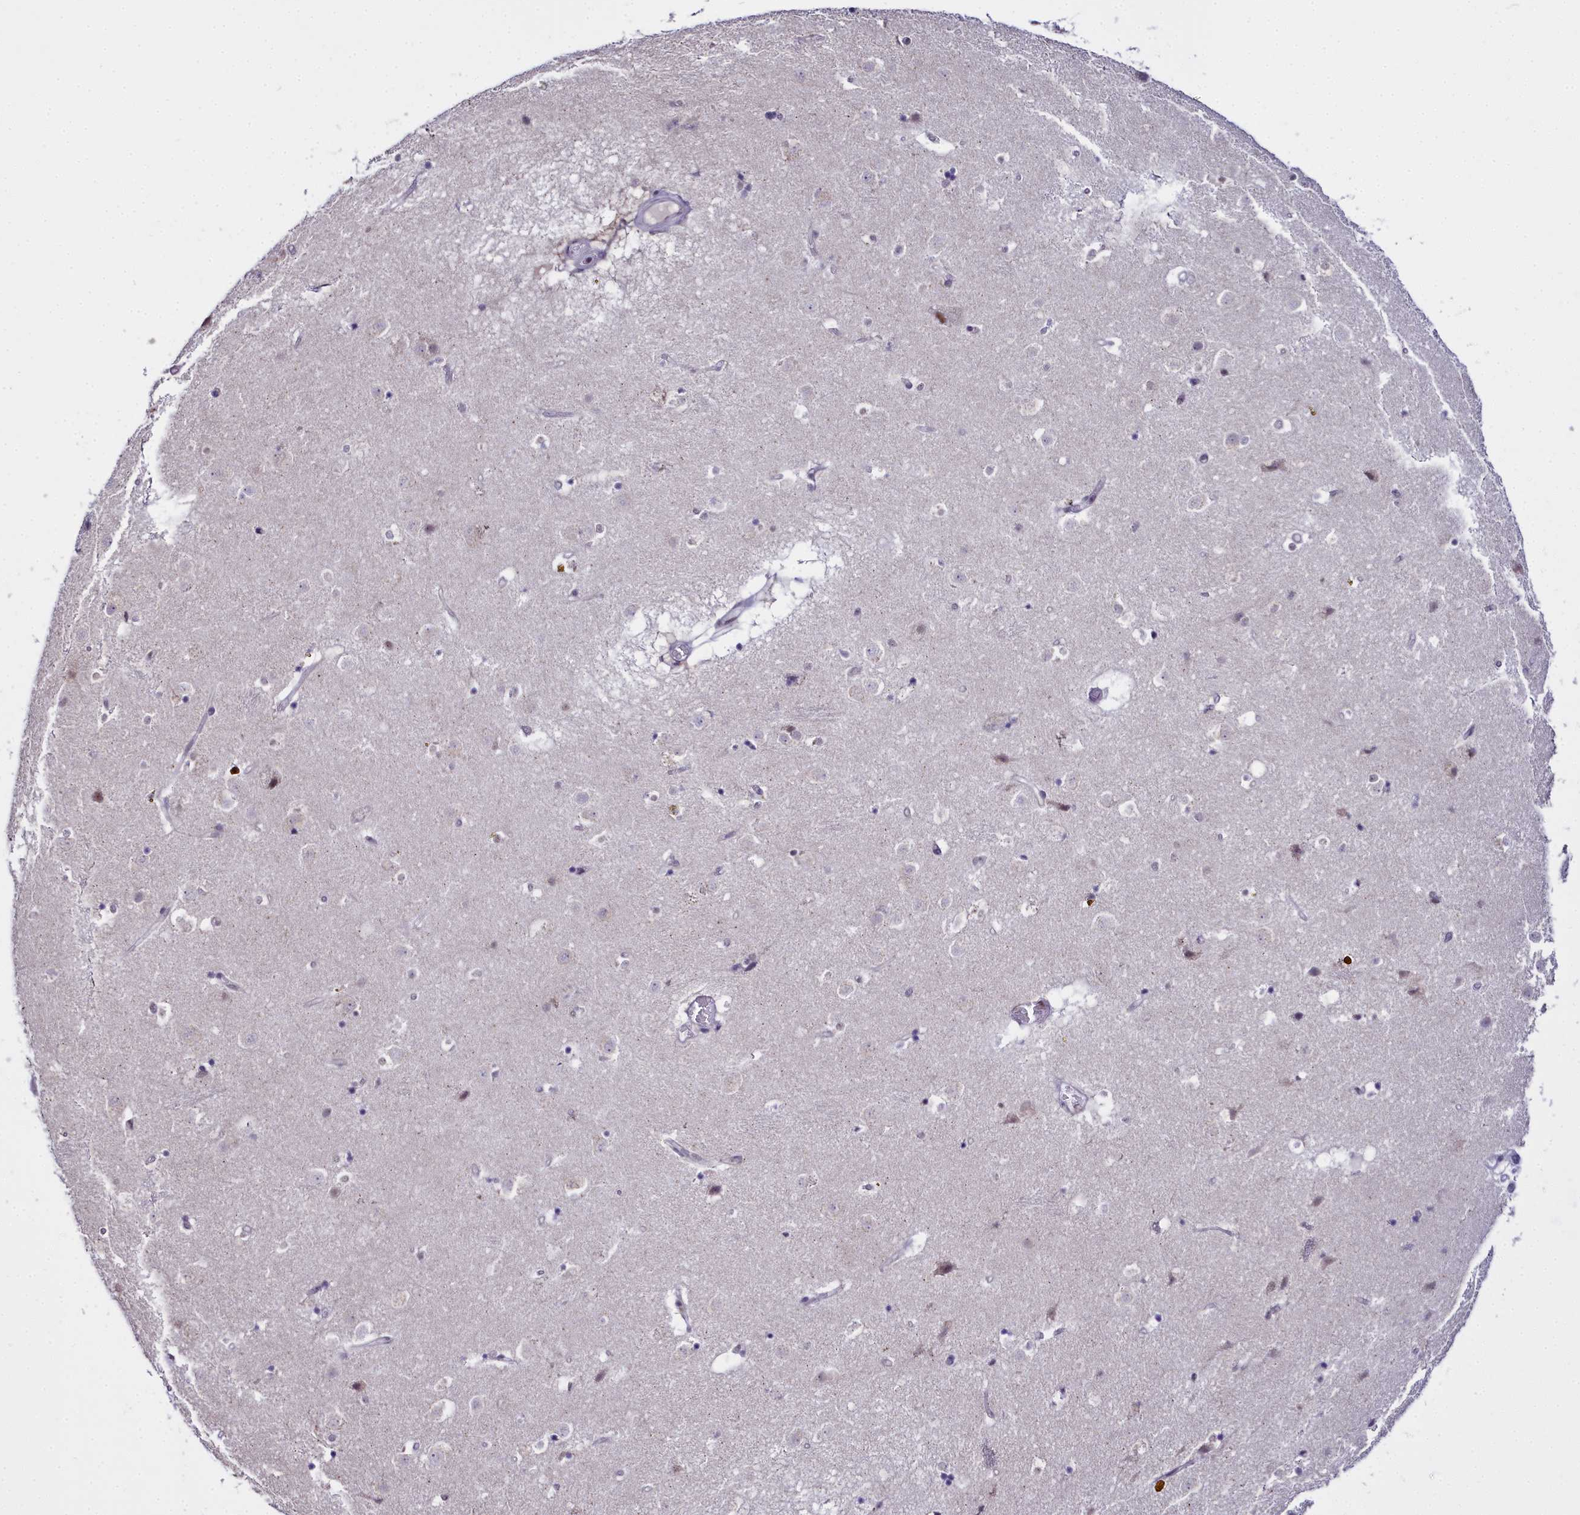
{"staining": {"intensity": "negative", "quantity": "none", "location": "none"}, "tissue": "caudate", "cell_type": "Glial cells", "image_type": "normal", "snomed": [{"axis": "morphology", "description": "Normal tissue, NOS"}, {"axis": "topography", "description": "Lateral ventricle wall"}], "caption": "Caudate stained for a protein using IHC reveals no expression glial cells.", "gene": "RBM12", "patient": {"sex": "male", "age": 70}}